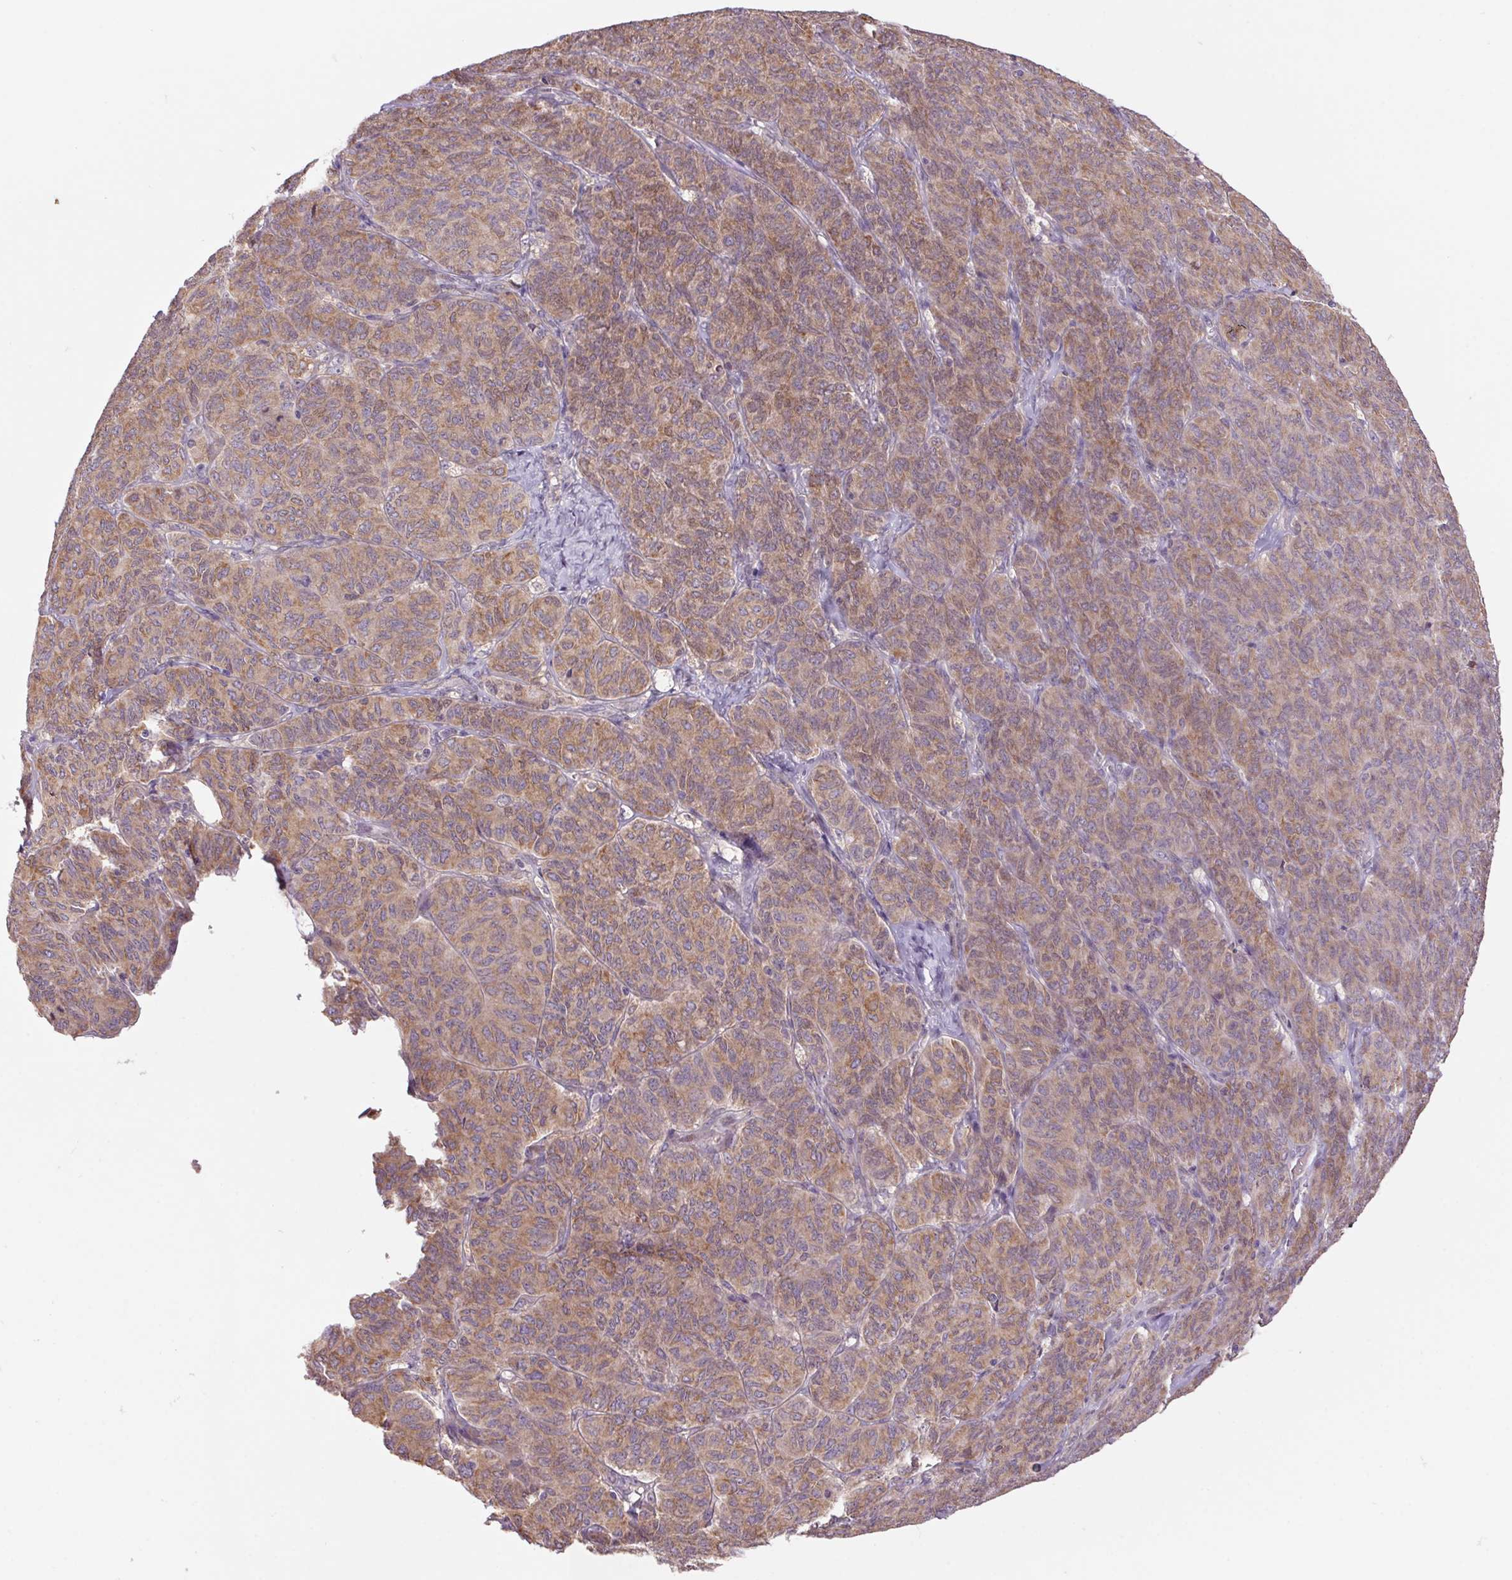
{"staining": {"intensity": "weak", "quantity": ">75%", "location": "cytoplasmic/membranous"}, "tissue": "ovarian cancer", "cell_type": "Tumor cells", "image_type": "cancer", "snomed": [{"axis": "morphology", "description": "Carcinoma, endometroid"}, {"axis": "topography", "description": "Ovary"}], "caption": "Tumor cells reveal low levels of weak cytoplasmic/membranous positivity in about >75% of cells in endometroid carcinoma (ovarian).", "gene": "KLHL20", "patient": {"sex": "female", "age": 80}}